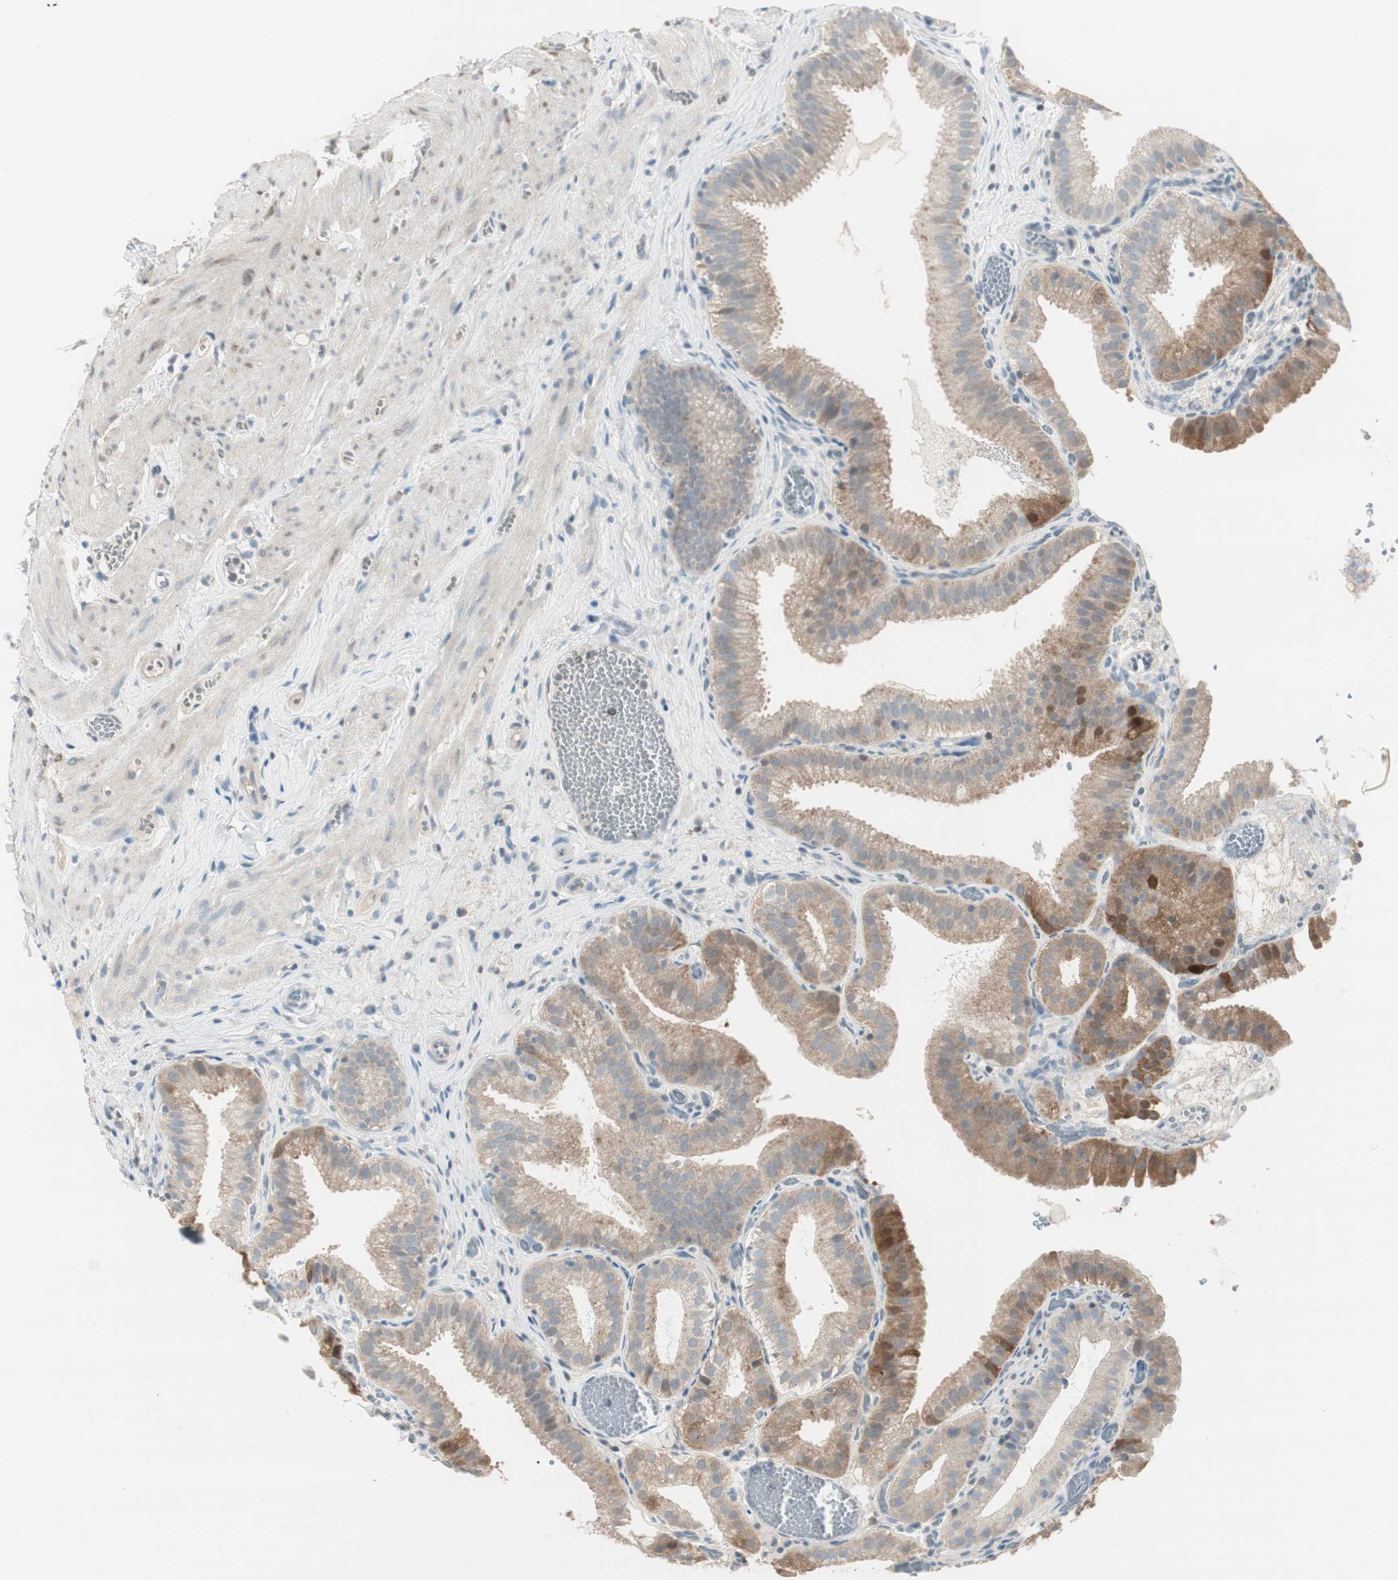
{"staining": {"intensity": "moderate", "quantity": ">75%", "location": "cytoplasmic/membranous"}, "tissue": "gallbladder", "cell_type": "Glandular cells", "image_type": "normal", "snomed": [{"axis": "morphology", "description": "Normal tissue, NOS"}, {"axis": "topography", "description": "Gallbladder"}], "caption": "The immunohistochemical stain highlights moderate cytoplasmic/membranous positivity in glandular cells of unremarkable gallbladder. (DAB (3,3'-diaminobenzidine) IHC with brightfield microscopy, high magnification).", "gene": "EVA1A", "patient": {"sex": "male", "age": 54}}